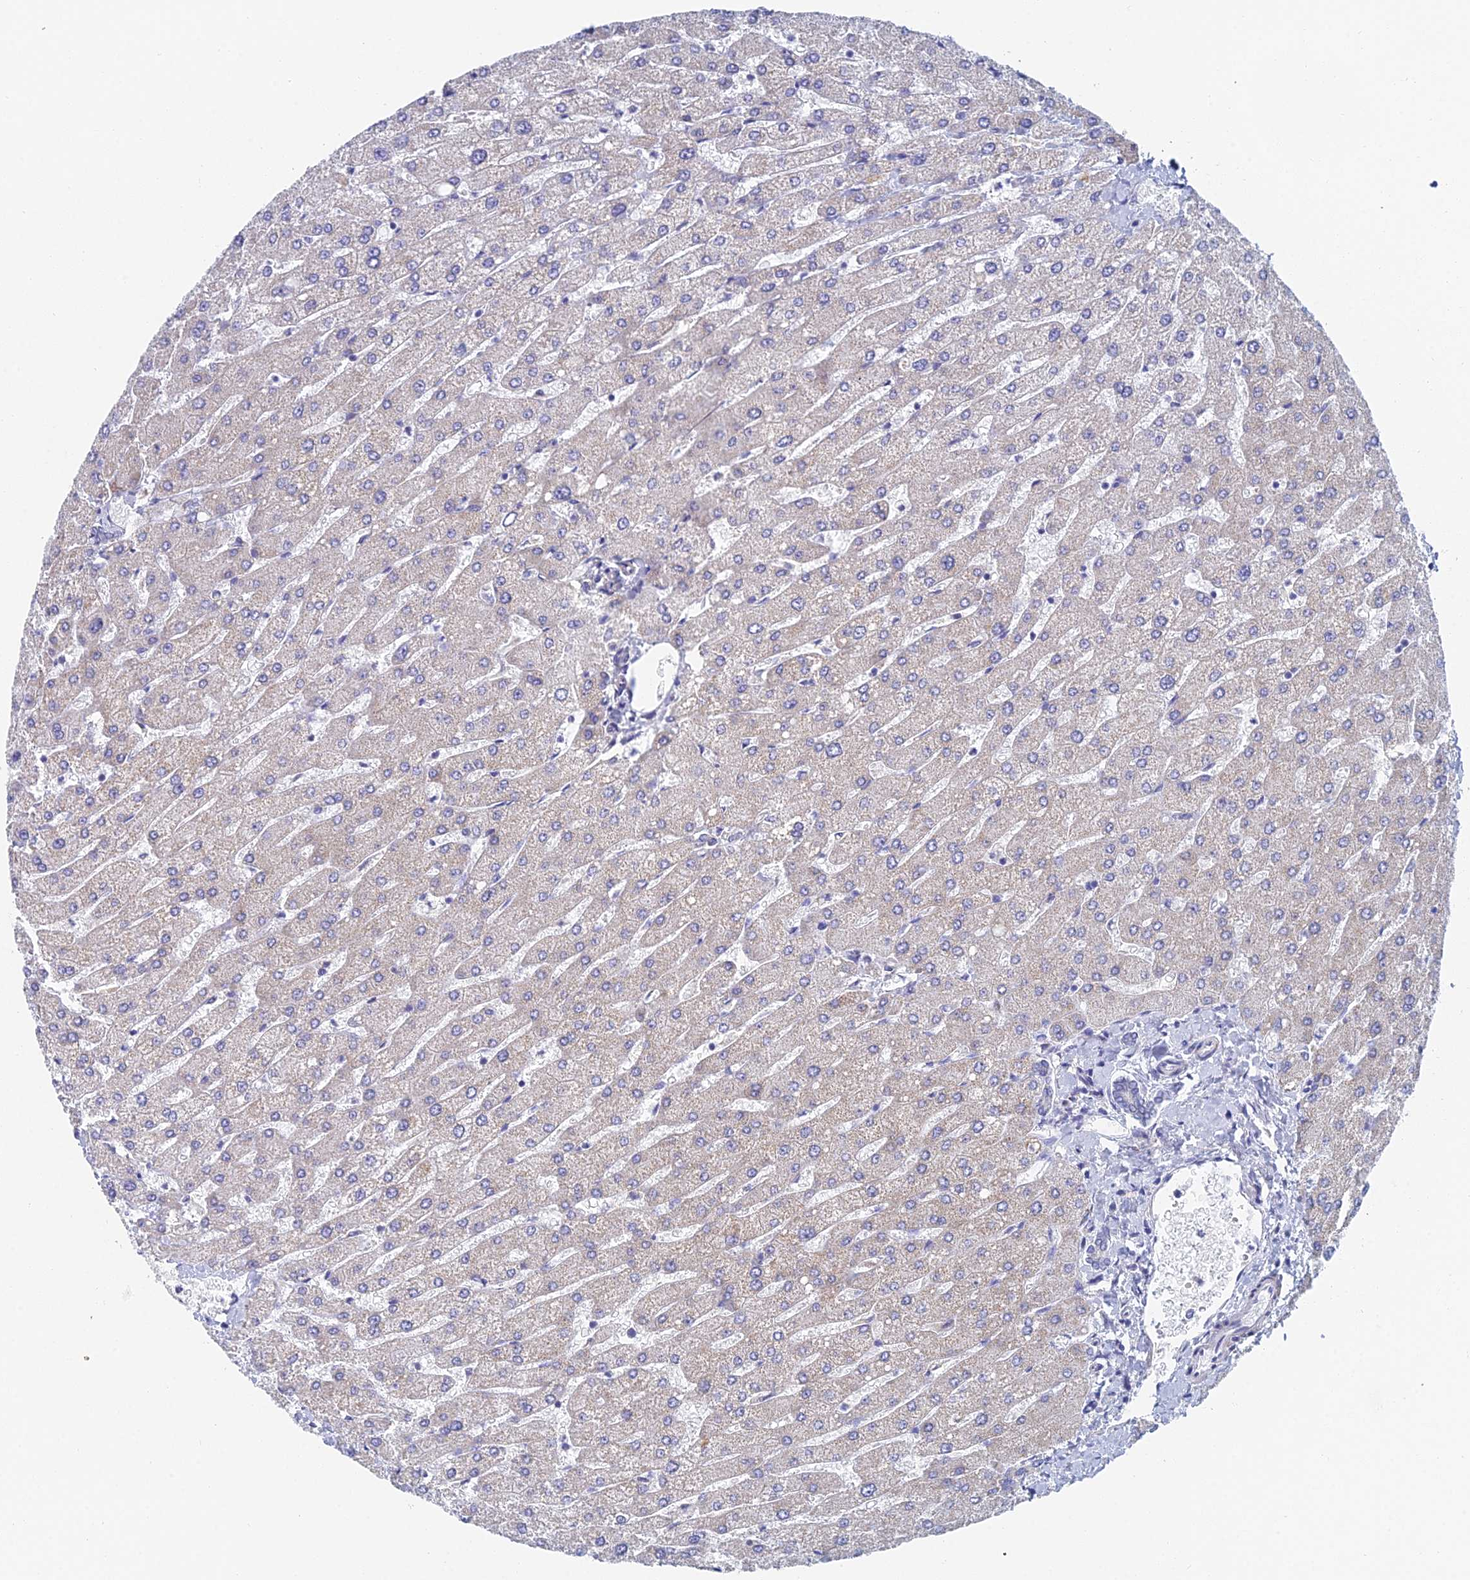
{"staining": {"intensity": "negative", "quantity": "none", "location": "none"}, "tissue": "liver", "cell_type": "Cholangiocytes", "image_type": "normal", "snomed": [{"axis": "morphology", "description": "Normal tissue, NOS"}, {"axis": "topography", "description": "Liver"}], "caption": "IHC micrograph of normal liver: human liver stained with DAB shows no significant protein positivity in cholangiocytes. (Brightfield microscopy of DAB (3,3'-diaminobenzidine) immunohistochemistry (IHC) at high magnification).", "gene": "ACSM1", "patient": {"sex": "male", "age": 55}}